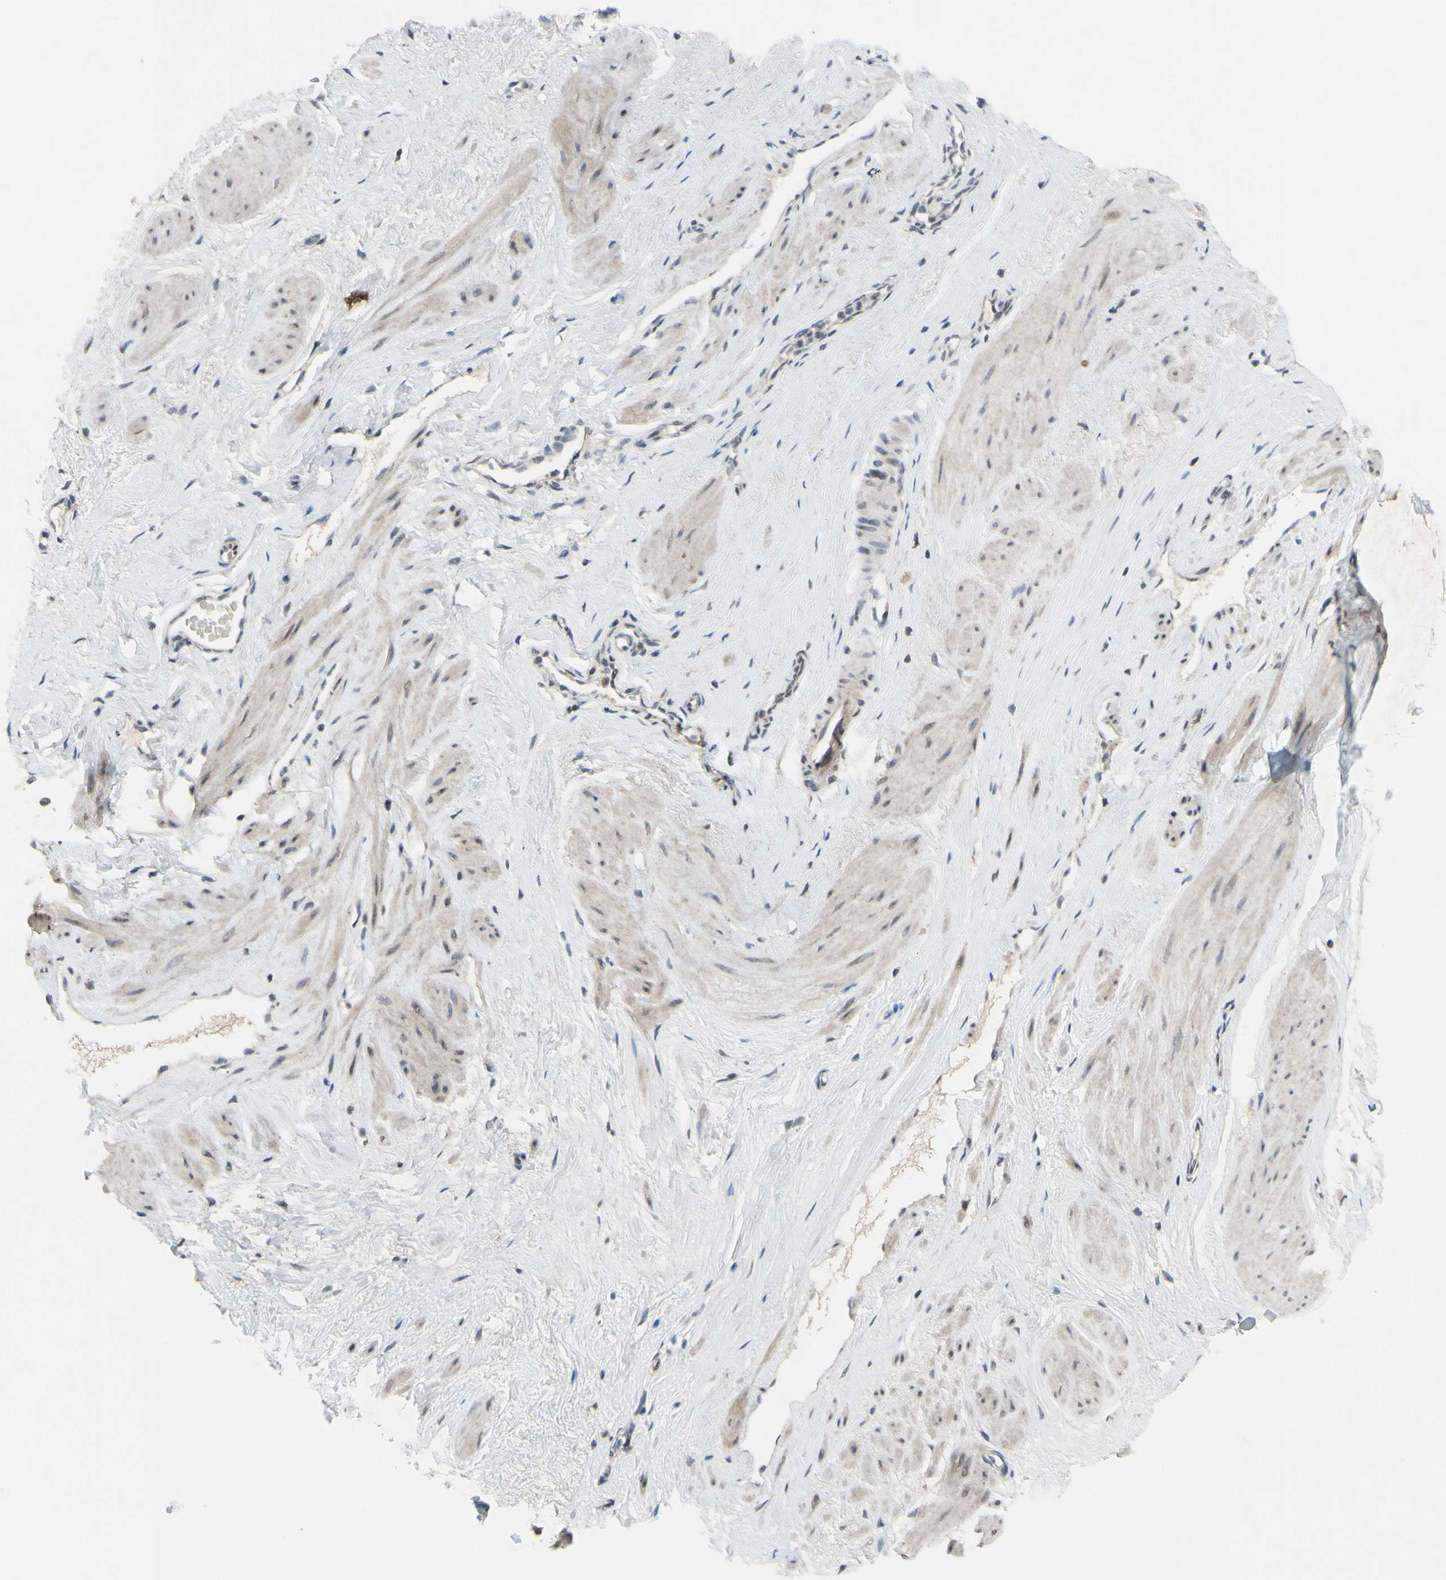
{"staining": {"intensity": "negative", "quantity": "none", "location": "none"}, "tissue": "adipose tissue", "cell_type": "Adipocytes", "image_type": "normal", "snomed": [{"axis": "morphology", "description": "Normal tissue, NOS"}, {"axis": "topography", "description": "Soft tissue"}, {"axis": "topography", "description": "Vascular tissue"}], "caption": "An IHC photomicrograph of unremarkable adipose tissue is shown. There is no staining in adipocytes of adipose tissue.", "gene": "CDCP1", "patient": {"sex": "female", "age": 35}}